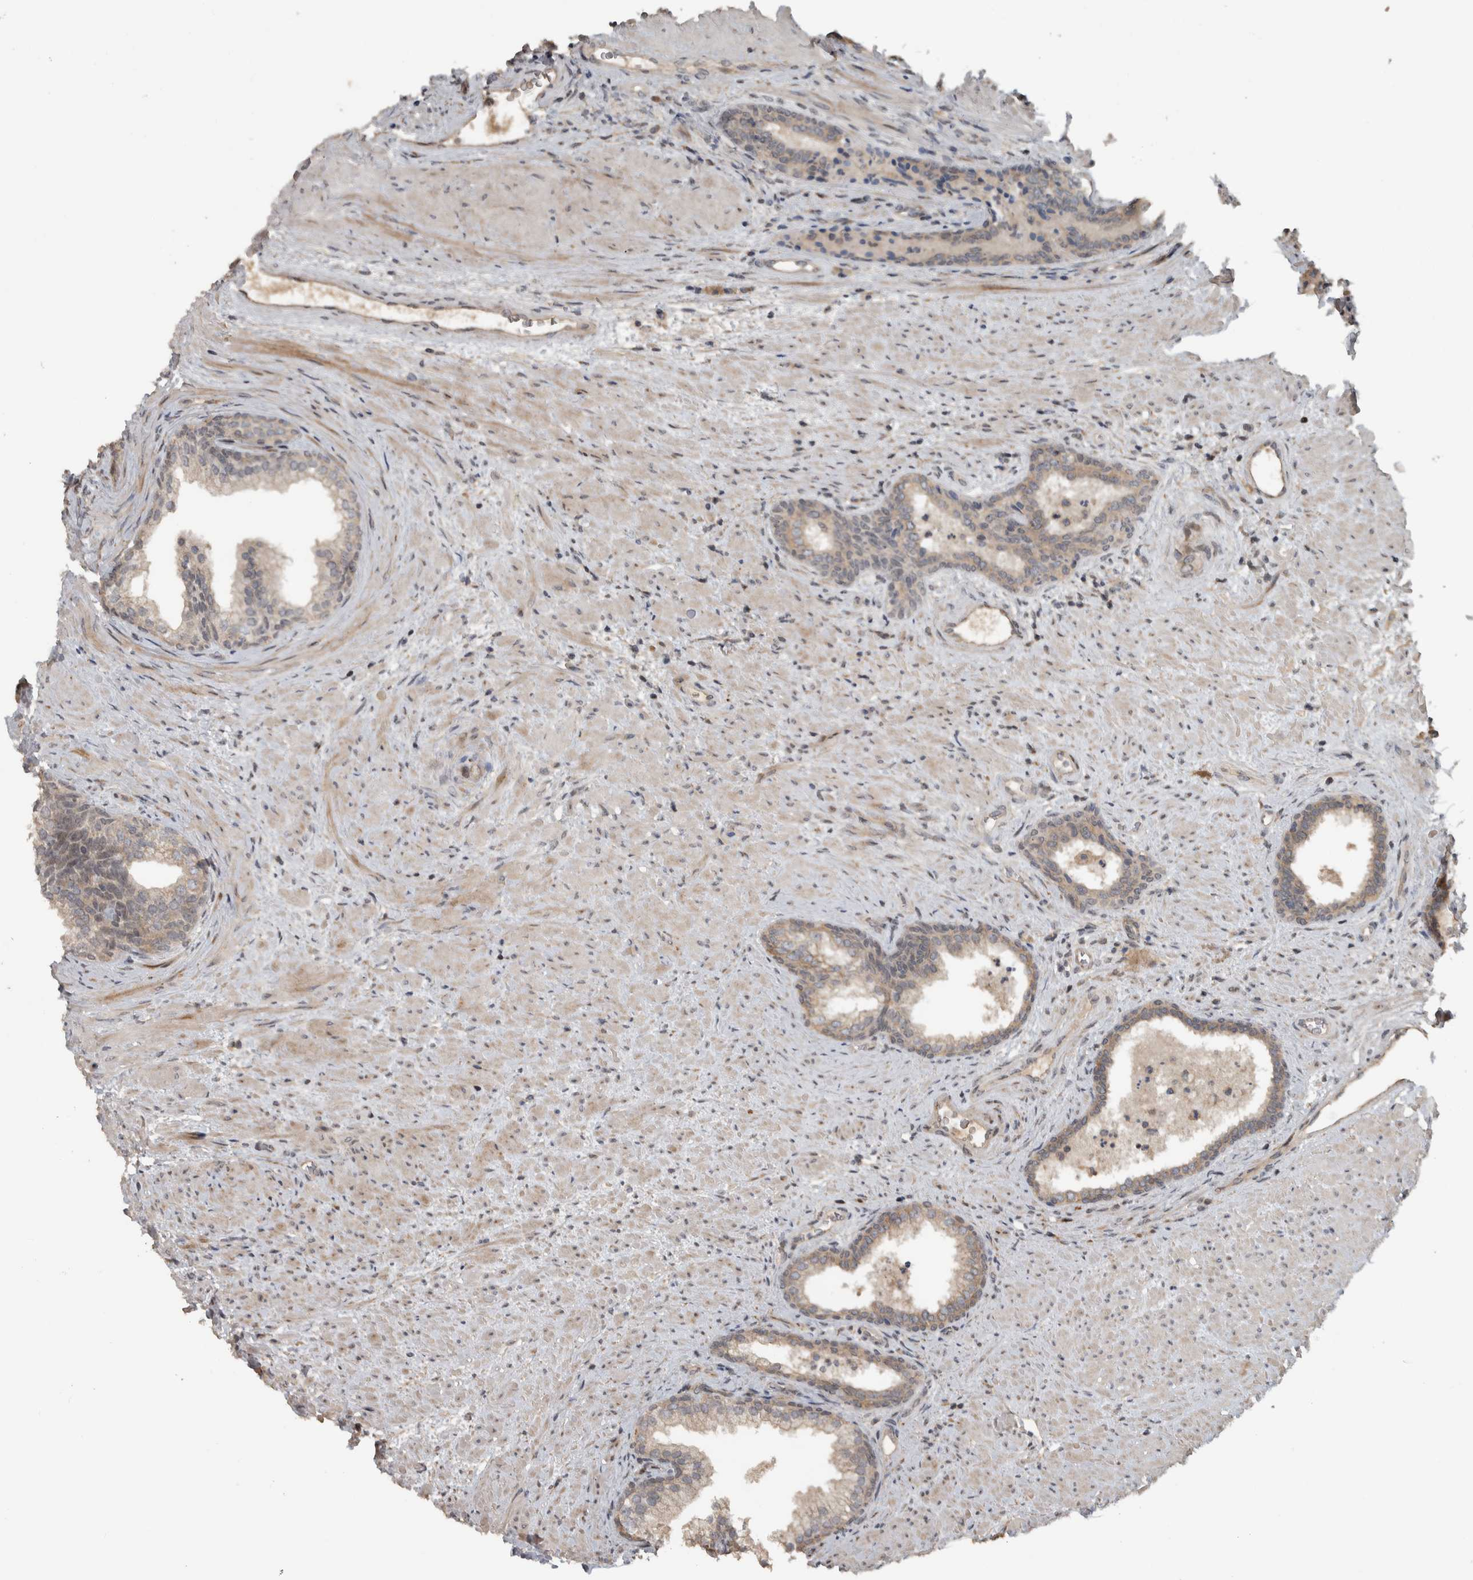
{"staining": {"intensity": "weak", "quantity": "25%-75%", "location": "cytoplasmic/membranous"}, "tissue": "prostate", "cell_type": "Glandular cells", "image_type": "normal", "snomed": [{"axis": "morphology", "description": "Normal tissue, NOS"}, {"axis": "topography", "description": "Prostate"}], "caption": "About 25%-75% of glandular cells in benign prostate display weak cytoplasmic/membranous protein expression as visualized by brown immunohistochemical staining.", "gene": "ERAL1", "patient": {"sex": "male", "age": 76}}